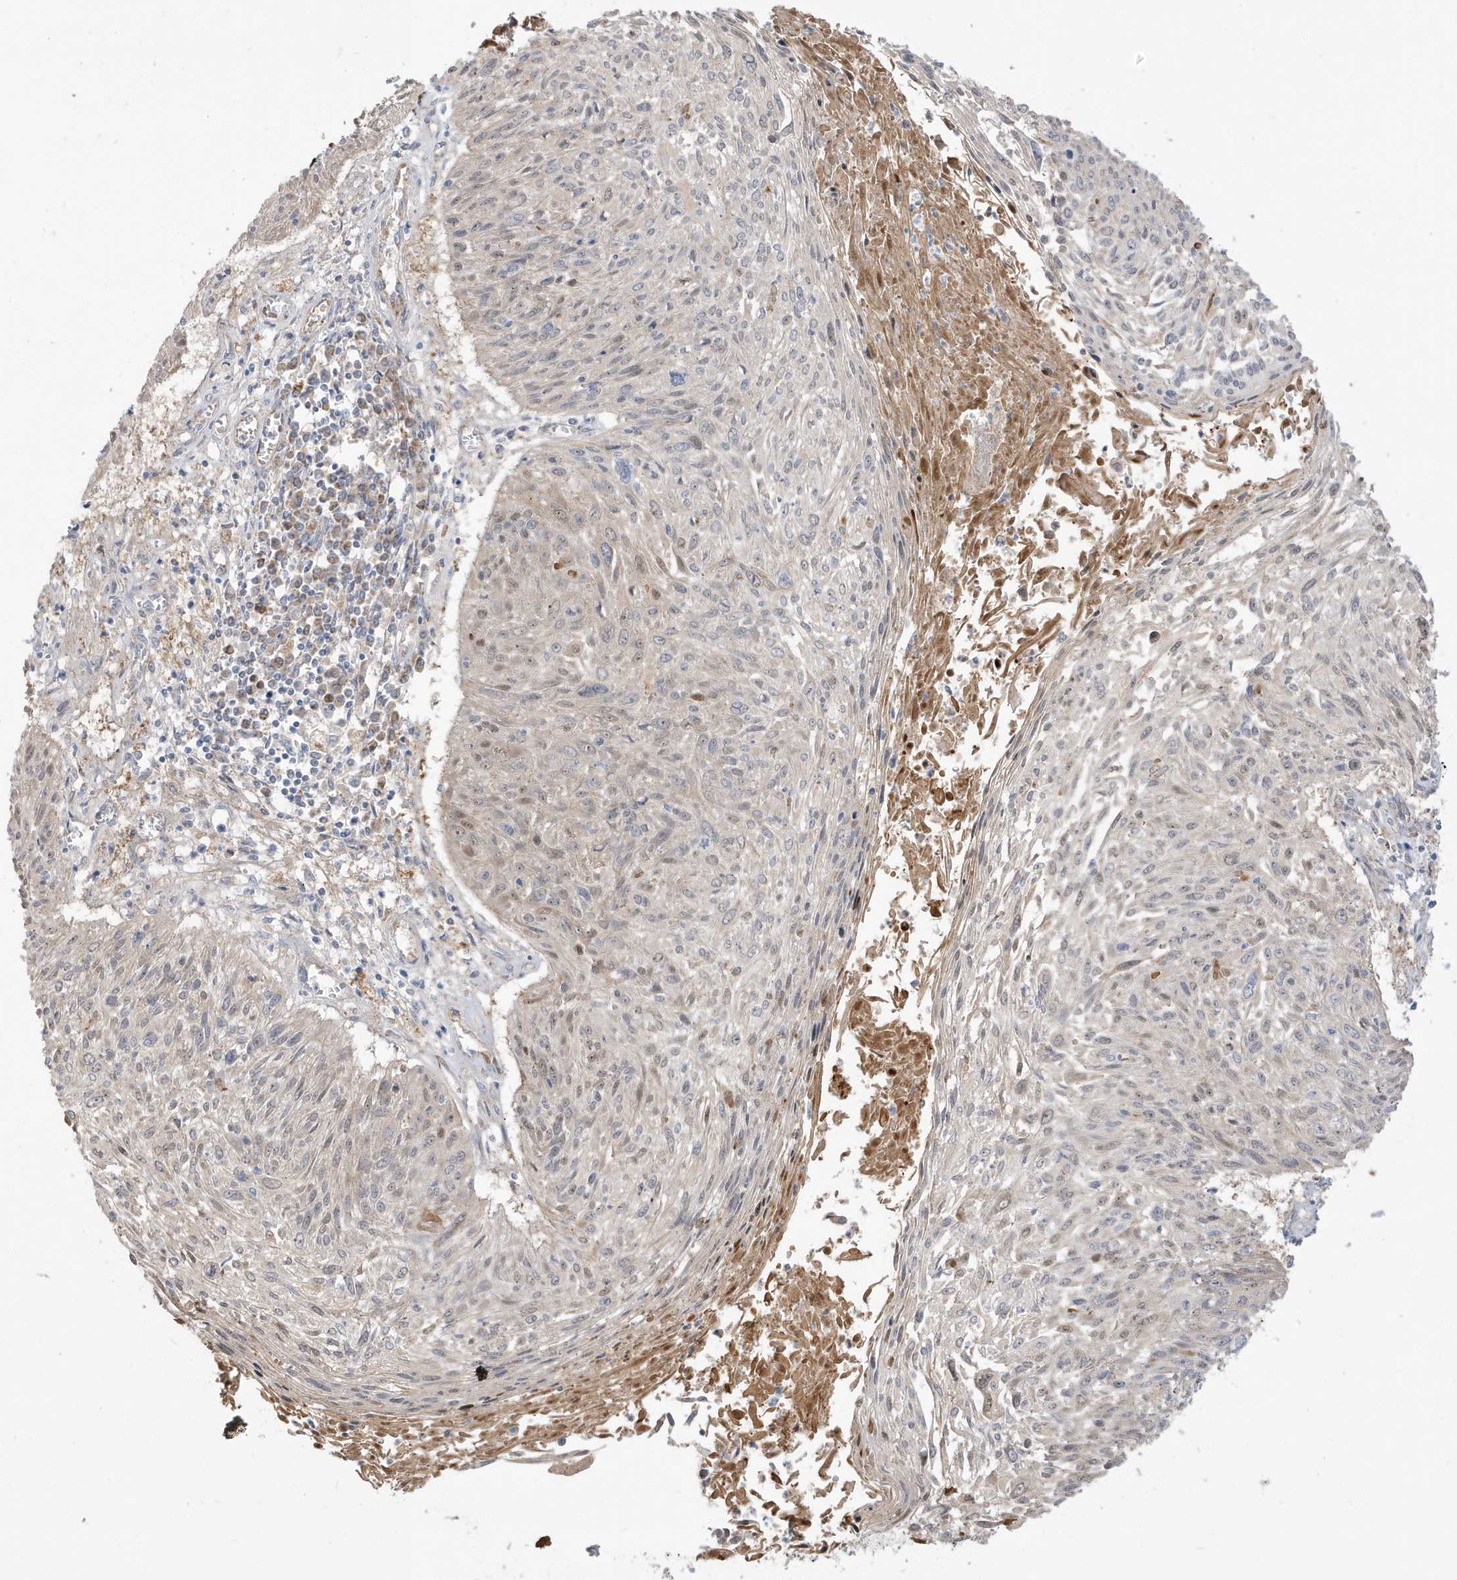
{"staining": {"intensity": "weak", "quantity": "<25%", "location": "nuclear"}, "tissue": "cervical cancer", "cell_type": "Tumor cells", "image_type": "cancer", "snomed": [{"axis": "morphology", "description": "Squamous cell carcinoma, NOS"}, {"axis": "topography", "description": "Cervix"}], "caption": "The micrograph exhibits no staining of tumor cells in cervical squamous cell carcinoma. The staining was performed using DAB to visualize the protein expression in brown, while the nuclei were stained in blue with hematoxylin (Magnification: 20x).", "gene": "IFT57", "patient": {"sex": "female", "age": 51}}